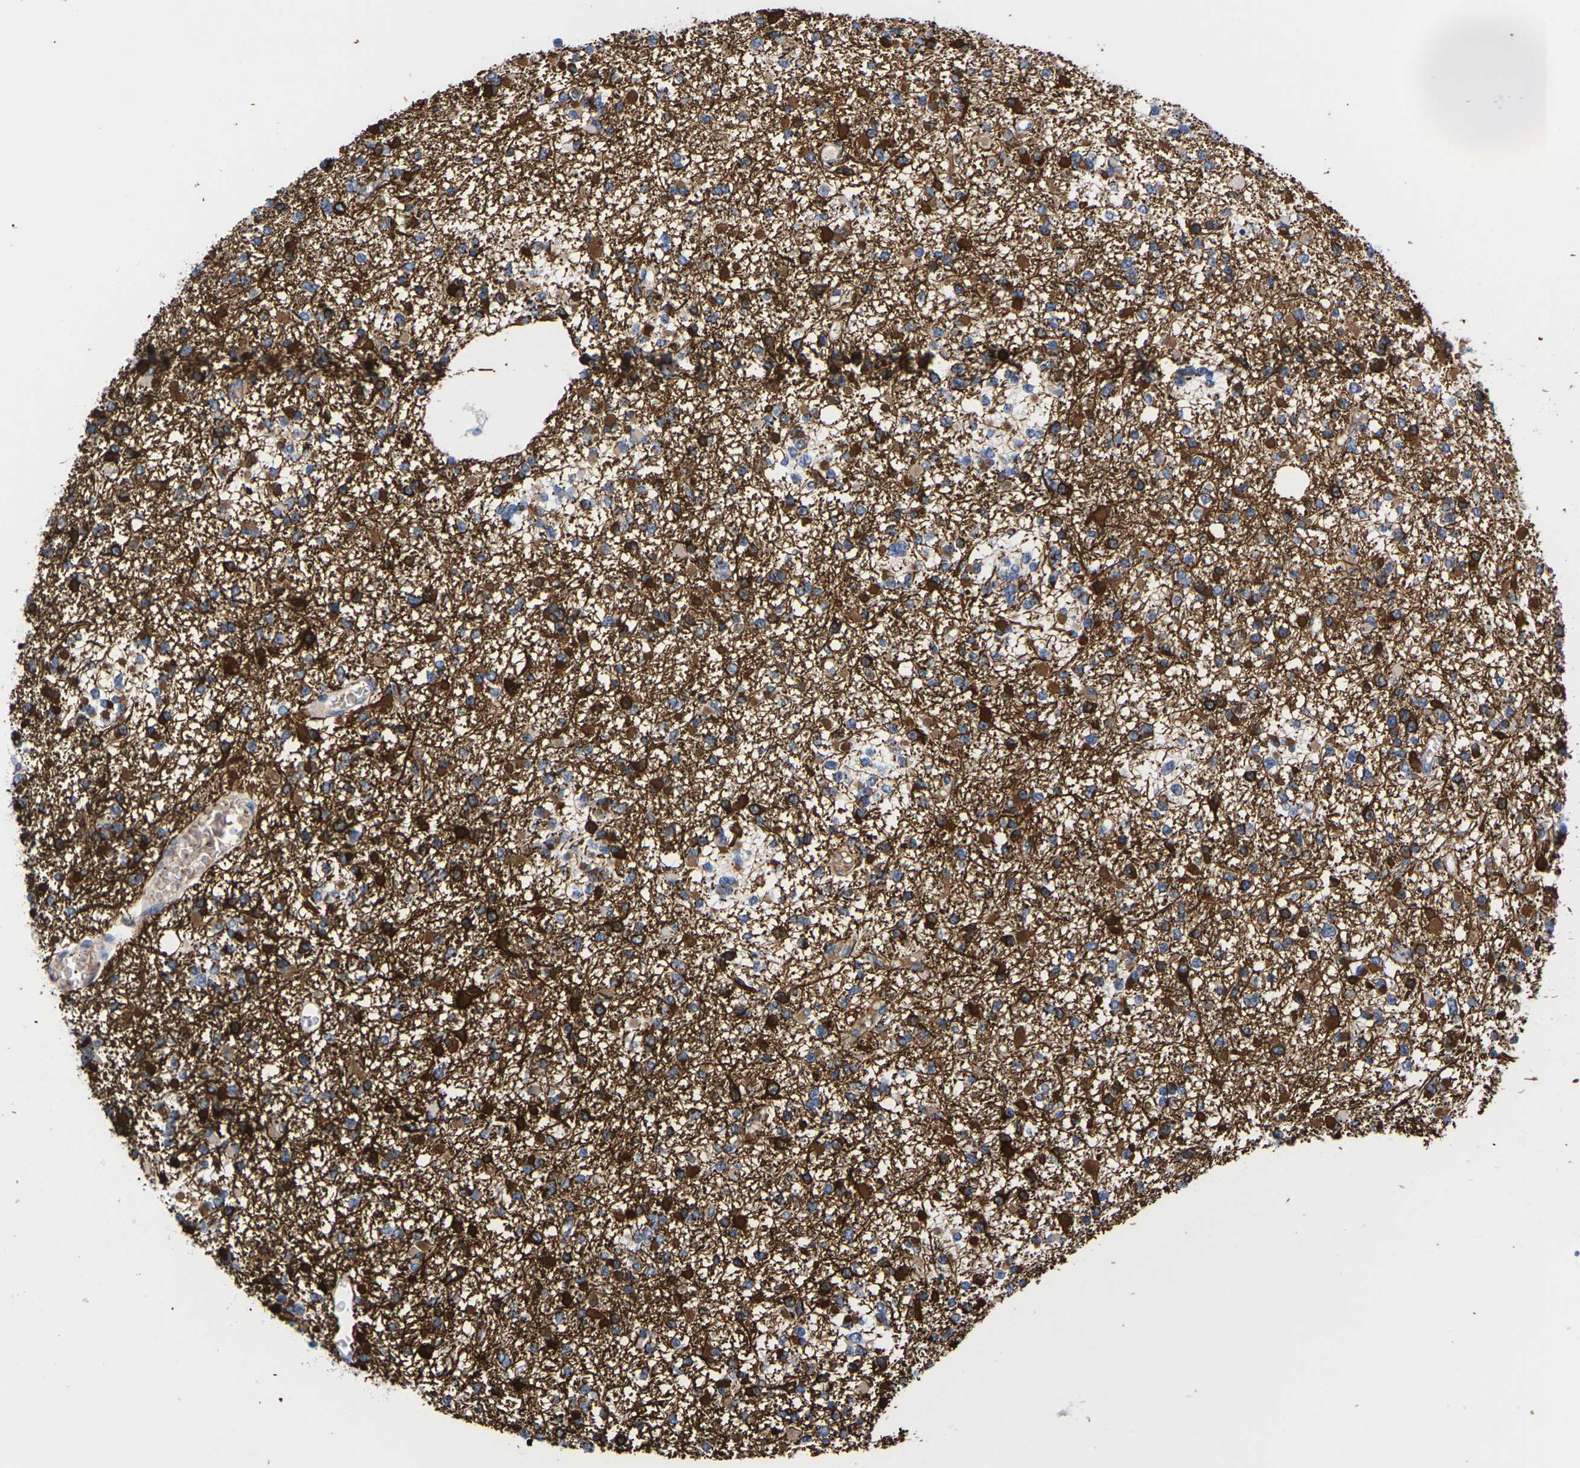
{"staining": {"intensity": "strong", "quantity": ">75%", "location": "cytoplasmic/membranous"}, "tissue": "glioma", "cell_type": "Tumor cells", "image_type": "cancer", "snomed": [{"axis": "morphology", "description": "Glioma, malignant, Low grade"}, {"axis": "topography", "description": "Brain"}], "caption": "Strong cytoplasmic/membranous staining is appreciated in approximately >75% of tumor cells in glioma.", "gene": "FAM210A", "patient": {"sex": "female", "age": 22}}